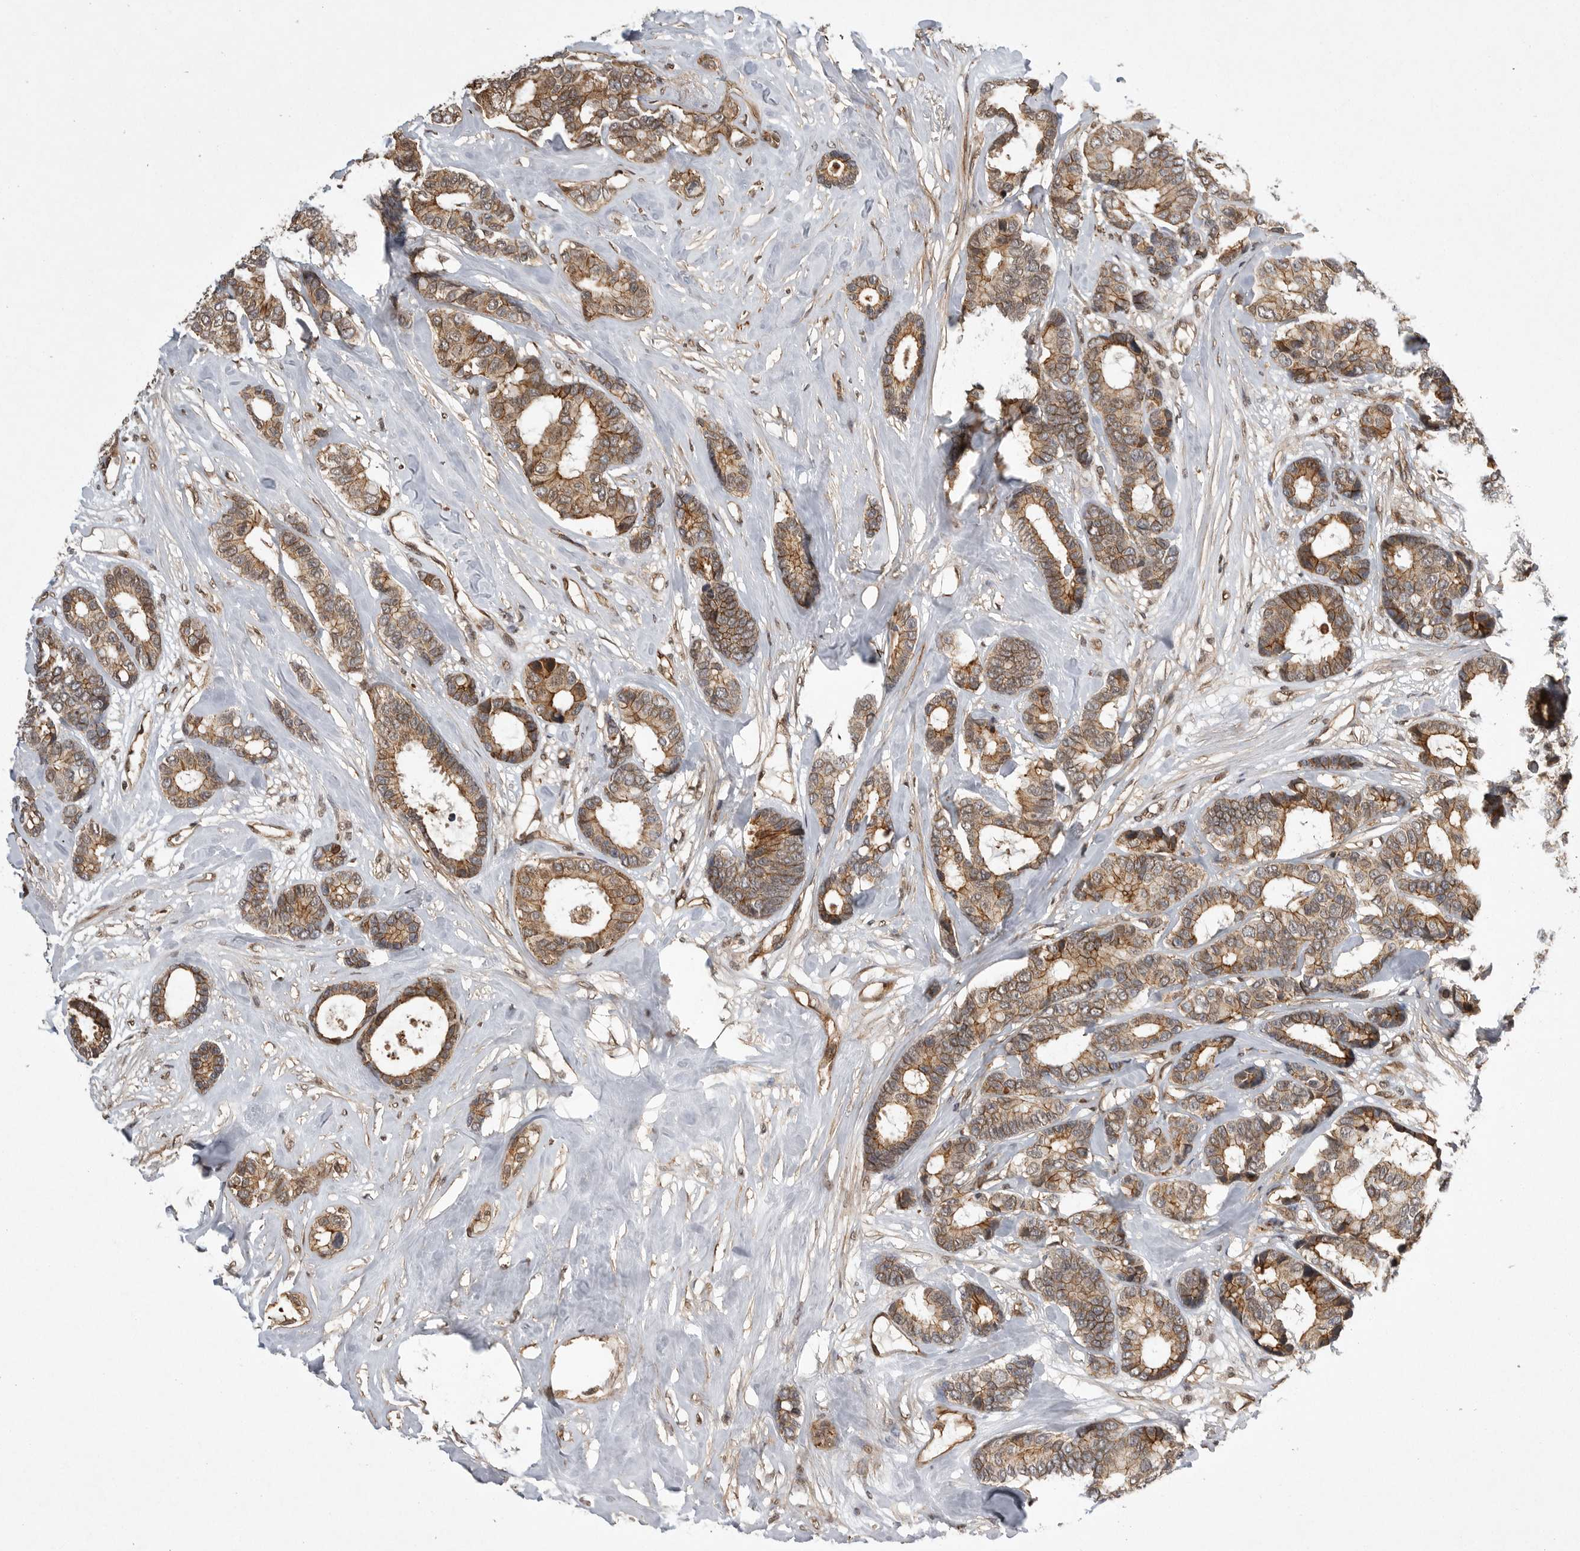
{"staining": {"intensity": "moderate", "quantity": ">75%", "location": "cytoplasmic/membranous"}, "tissue": "breast cancer", "cell_type": "Tumor cells", "image_type": "cancer", "snomed": [{"axis": "morphology", "description": "Duct carcinoma"}, {"axis": "topography", "description": "Breast"}], "caption": "Tumor cells reveal medium levels of moderate cytoplasmic/membranous staining in approximately >75% of cells in breast cancer (intraductal carcinoma).", "gene": "NECTIN1", "patient": {"sex": "female", "age": 87}}